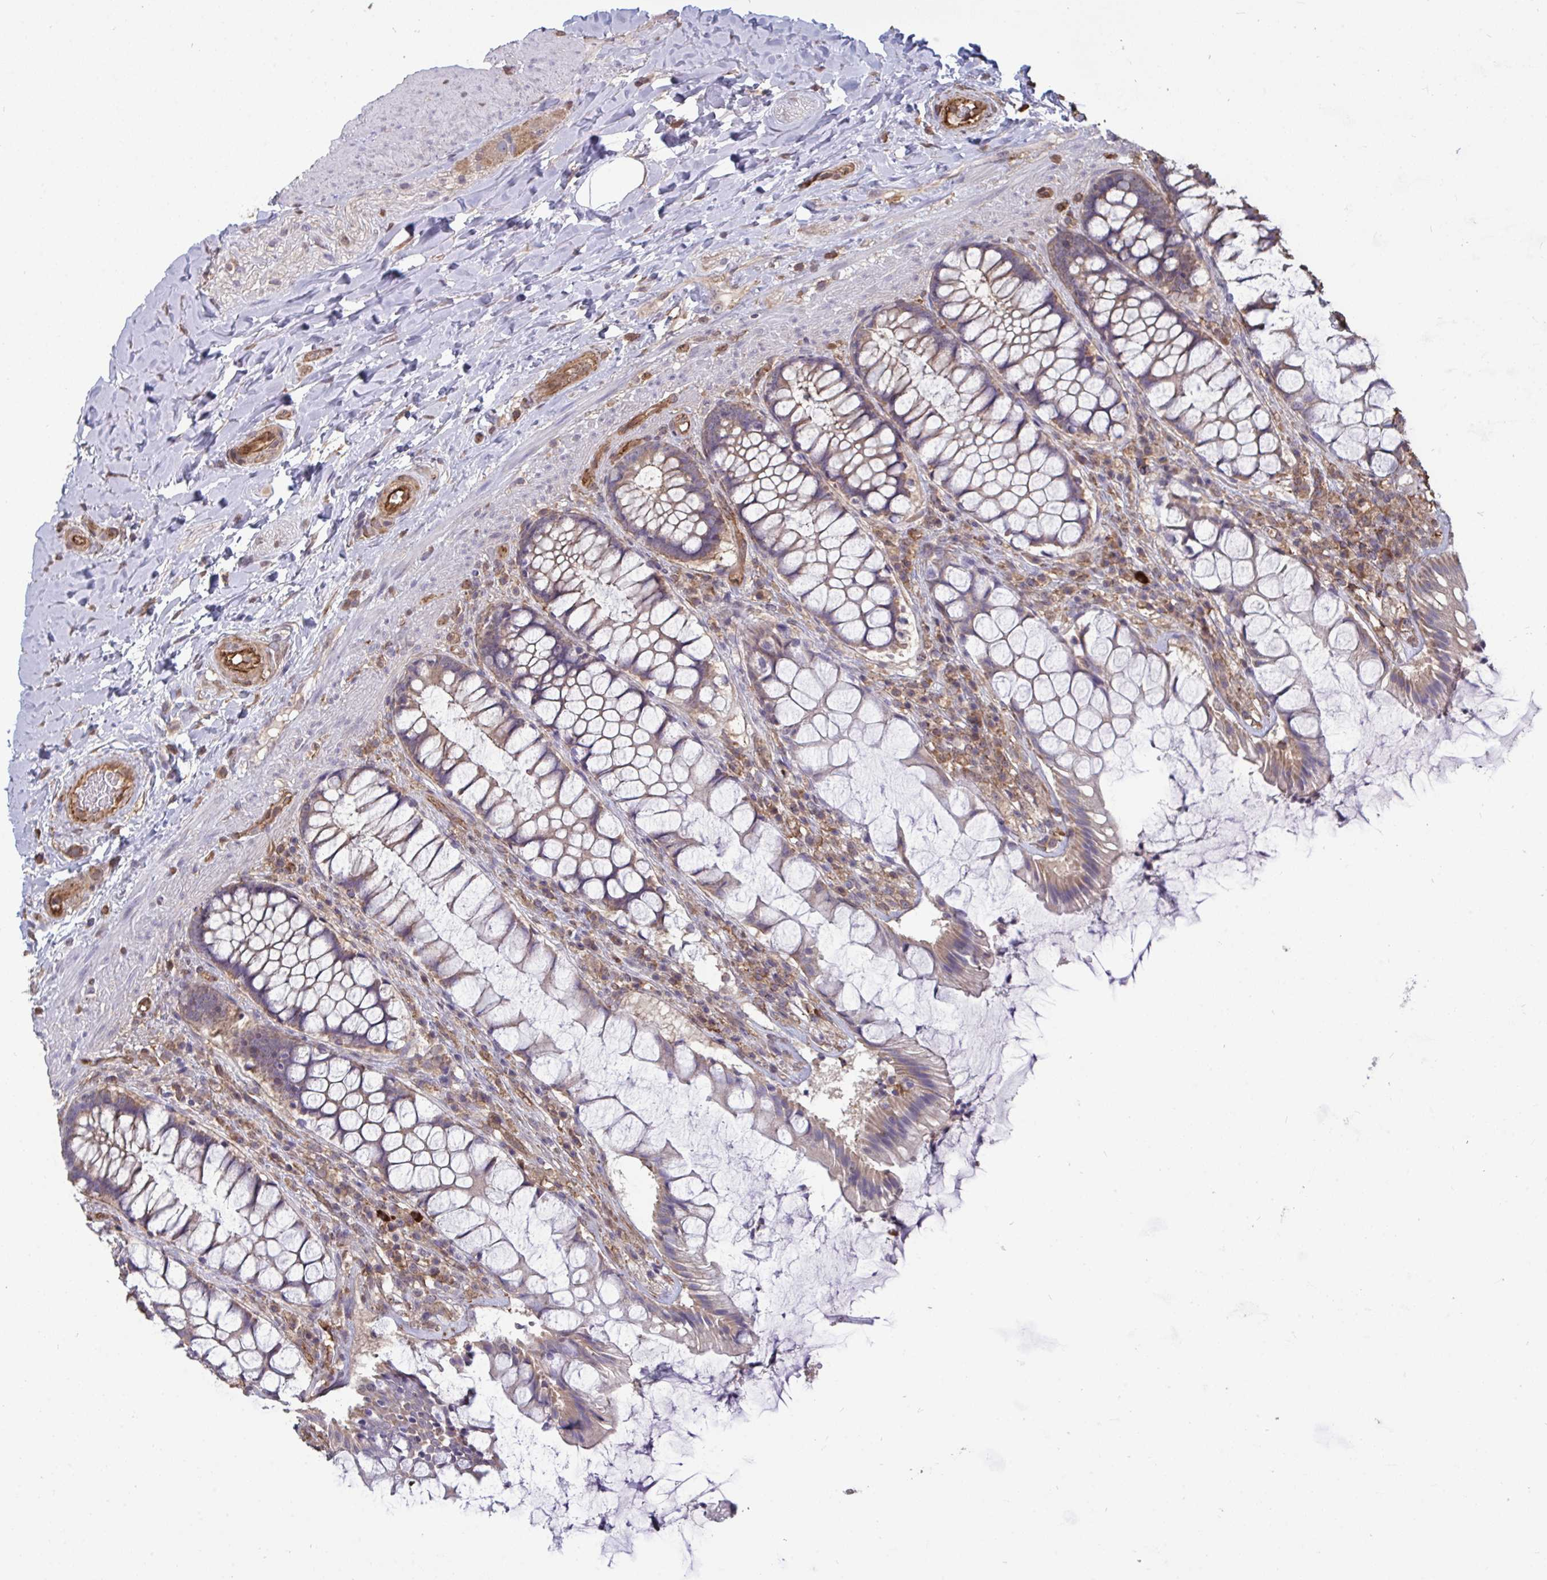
{"staining": {"intensity": "weak", "quantity": "25%-75%", "location": "cytoplasmic/membranous"}, "tissue": "rectum", "cell_type": "Glandular cells", "image_type": "normal", "snomed": [{"axis": "morphology", "description": "Normal tissue, NOS"}, {"axis": "topography", "description": "Rectum"}], "caption": "High-power microscopy captured an immunohistochemistry image of benign rectum, revealing weak cytoplasmic/membranous positivity in approximately 25%-75% of glandular cells.", "gene": "ISCU", "patient": {"sex": "female", "age": 58}}